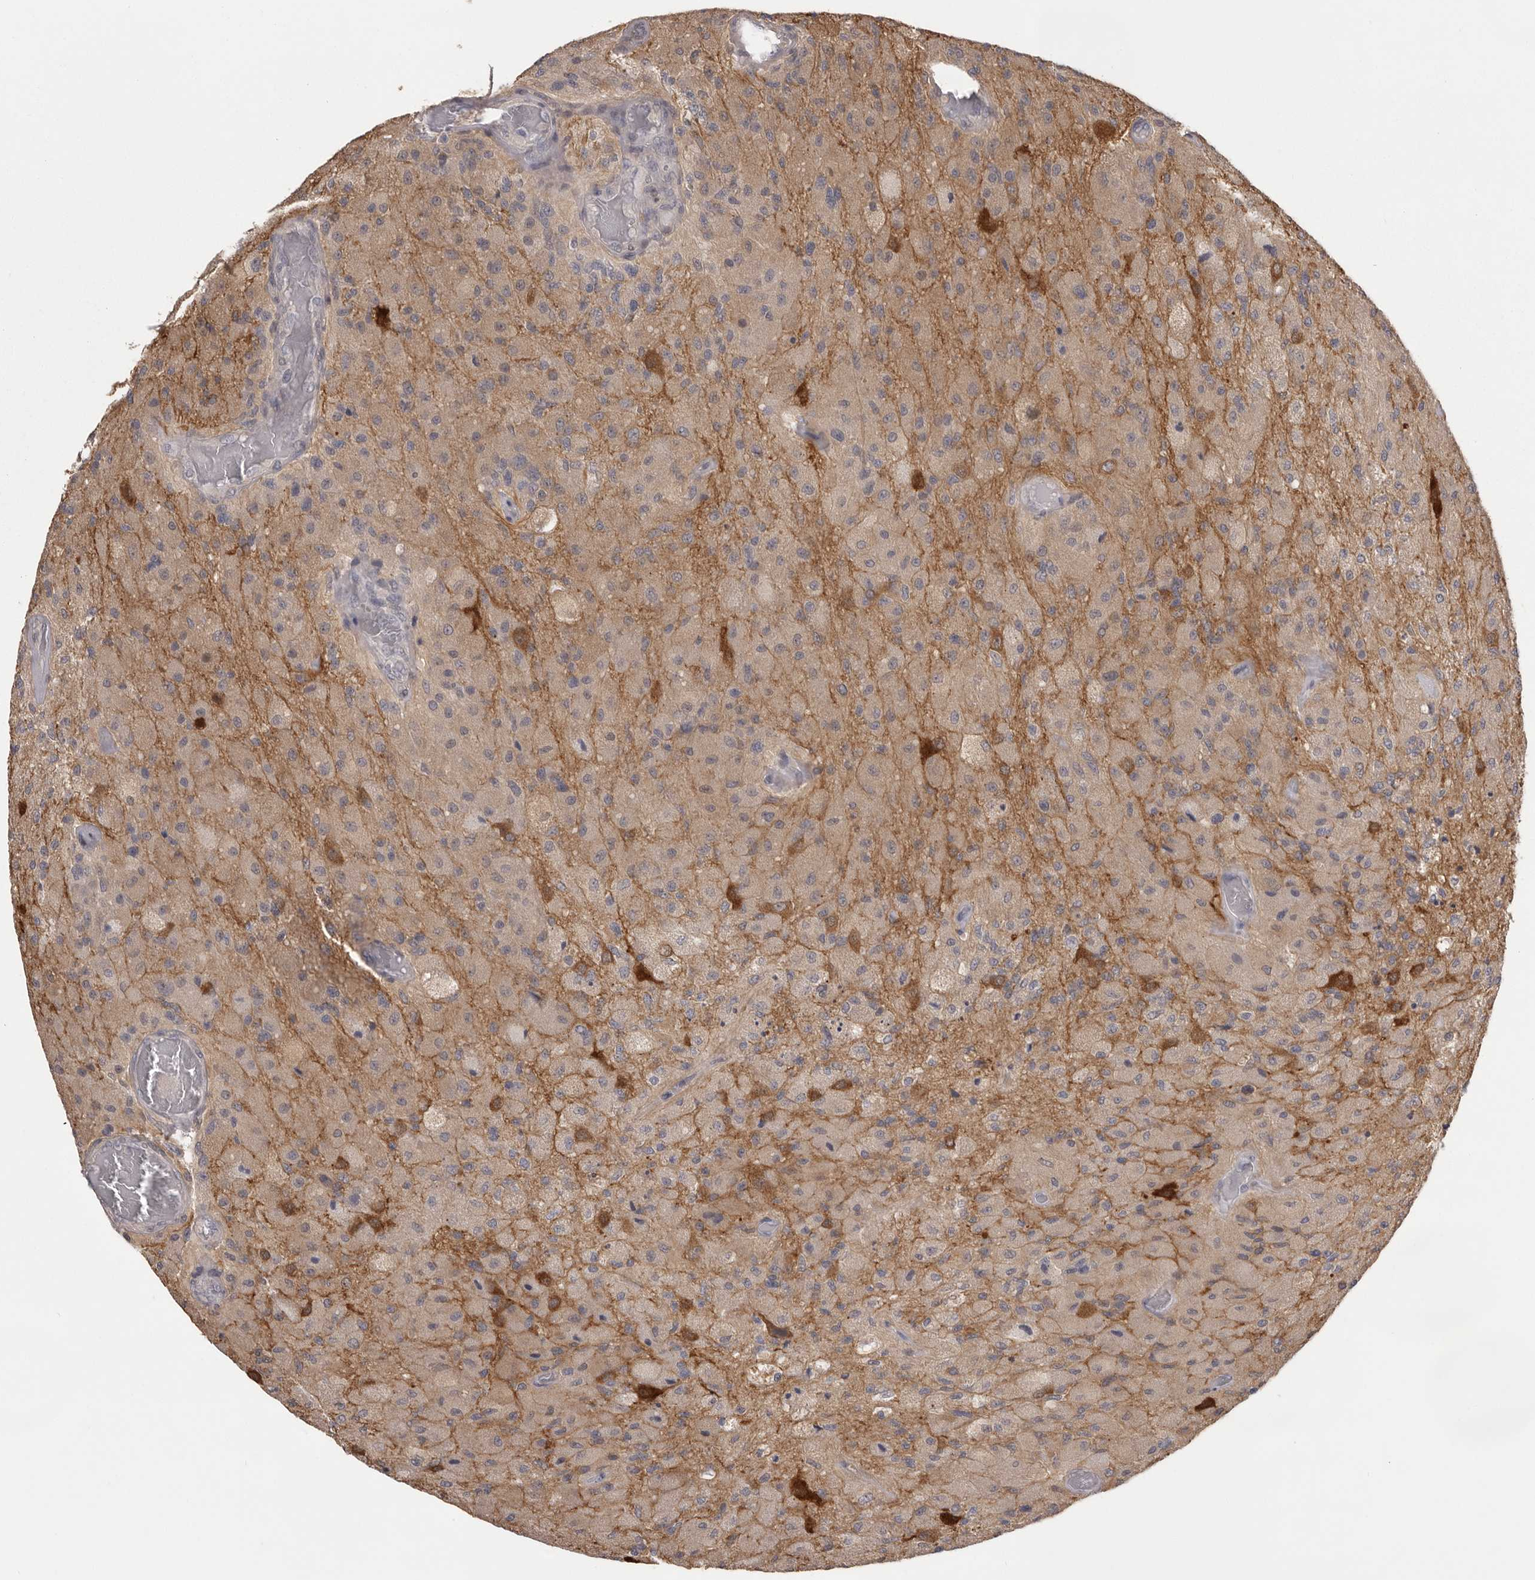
{"staining": {"intensity": "weak", "quantity": "<25%", "location": "cytoplasmic/membranous"}, "tissue": "glioma", "cell_type": "Tumor cells", "image_type": "cancer", "snomed": [{"axis": "morphology", "description": "Normal tissue, NOS"}, {"axis": "morphology", "description": "Glioma, malignant, High grade"}, {"axis": "topography", "description": "Cerebral cortex"}], "caption": "Immunohistochemistry (IHC) photomicrograph of neoplastic tissue: glioma stained with DAB demonstrates no significant protein expression in tumor cells.", "gene": "MDH1", "patient": {"sex": "male", "age": 77}}